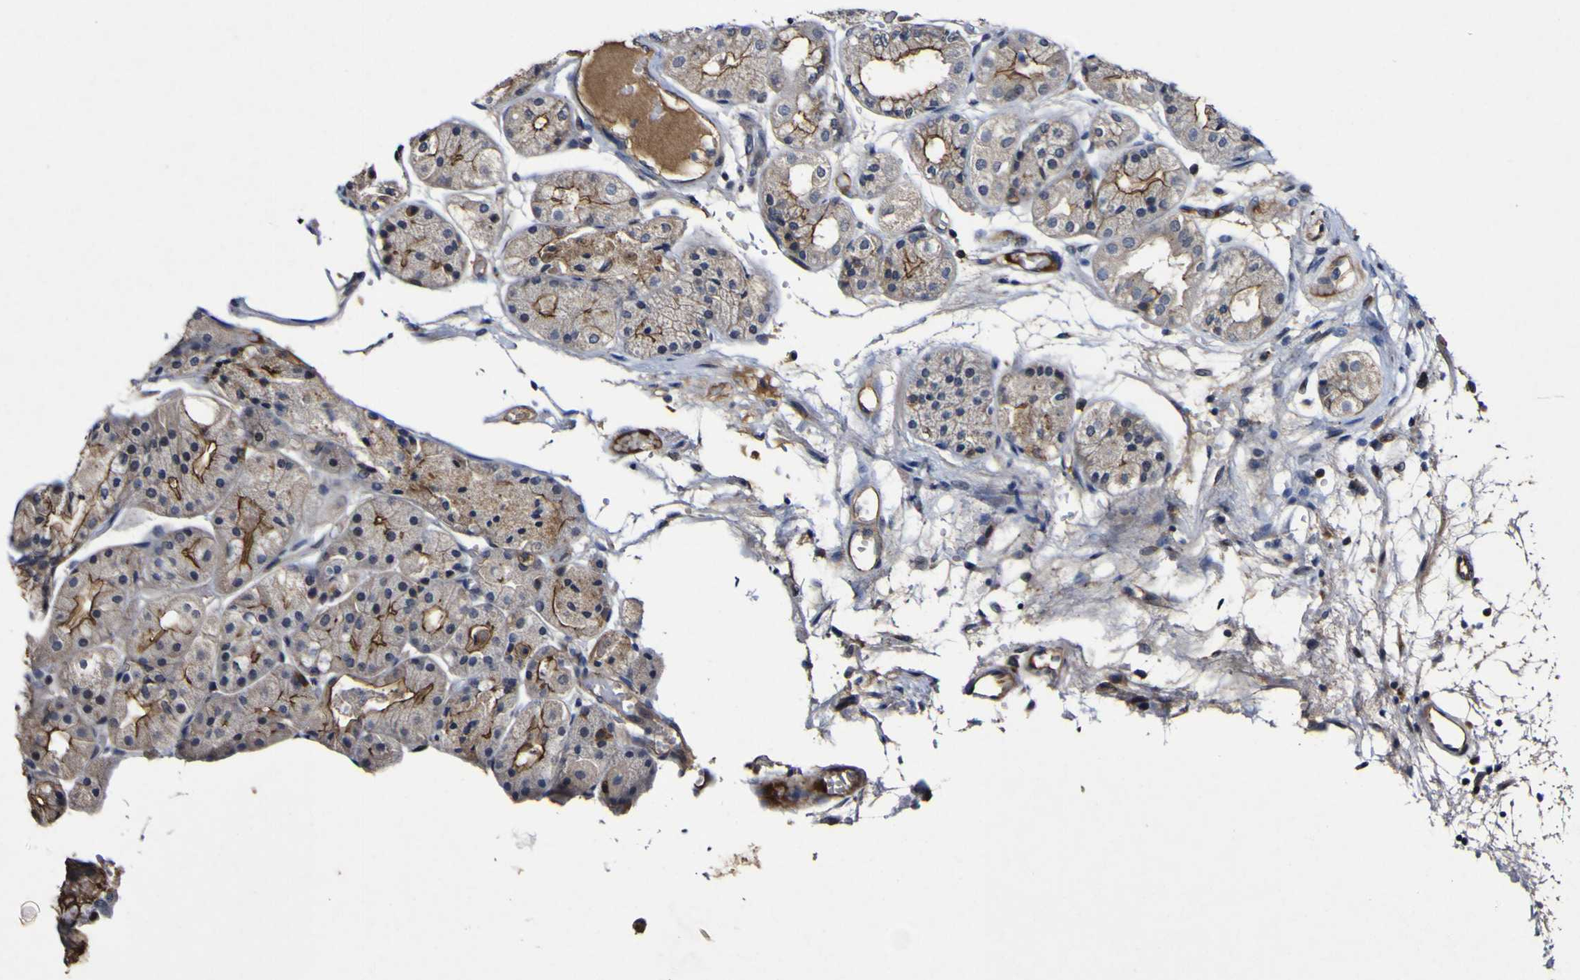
{"staining": {"intensity": "strong", "quantity": ">75%", "location": "cytoplasmic/membranous"}, "tissue": "stomach", "cell_type": "Glandular cells", "image_type": "normal", "snomed": [{"axis": "morphology", "description": "Normal tissue, NOS"}, {"axis": "topography", "description": "Stomach, upper"}], "caption": "Benign stomach demonstrates strong cytoplasmic/membranous expression in approximately >75% of glandular cells (Stains: DAB (3,3'-diaminobenzidine) in brown, nuclei in blue, Microscopy: brightfield microscopy at high magnification)..", "gene": "CCL2", "patient": {"sex": "male", "age": 72}}